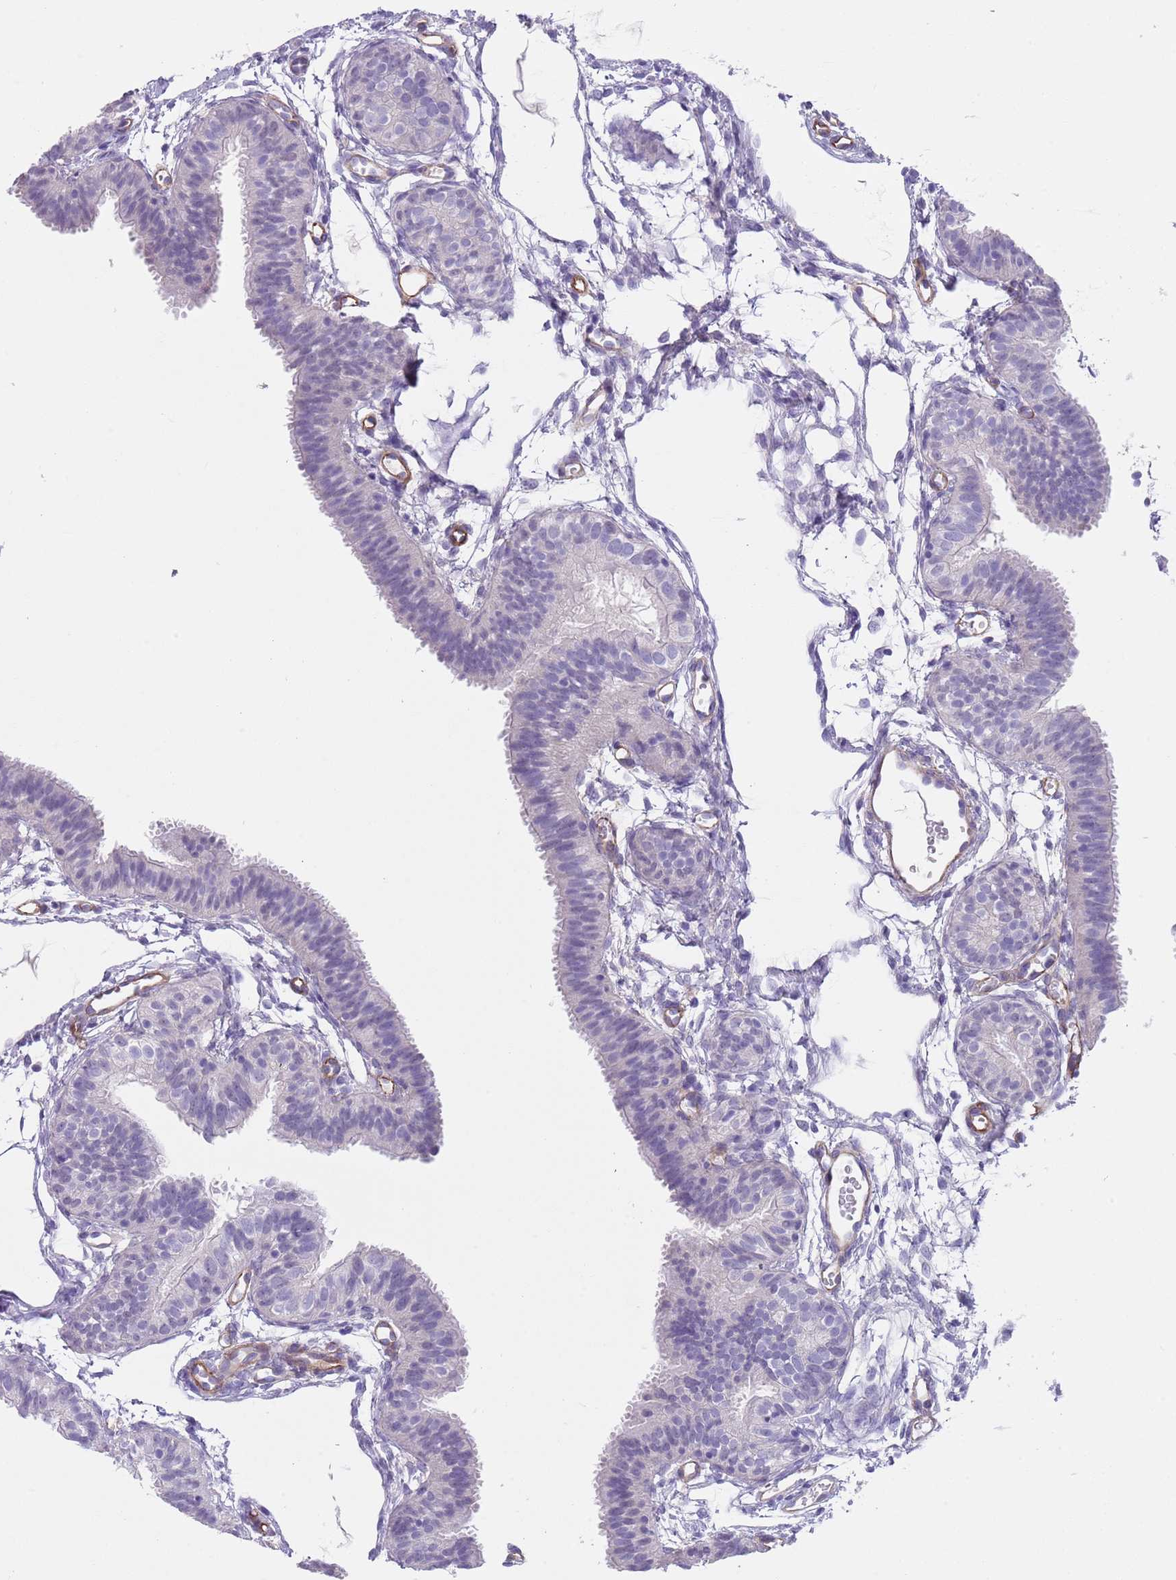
{"staining": {"intensity": "negative", "quantity": "none", "location": "none"}, "tissue": "fallopian tube", "cell_type": "Glandular cells", "image_type": "normal", "snomed": [{"axis": "morphology", "description": "Normal tissue, NOS"}, {"axis": "topography", "description": "Fallopian tube"}], "caption": "Photomicrograph shows no significant protein expression in glandular cells of normal fallopian tube. (DAB (3,3'-diaminobenzidine) IHC visualized using brightfield microscopy, high magnification).", "gene": "TSGA13", "patient": {"sex": "female", "age": 35}}